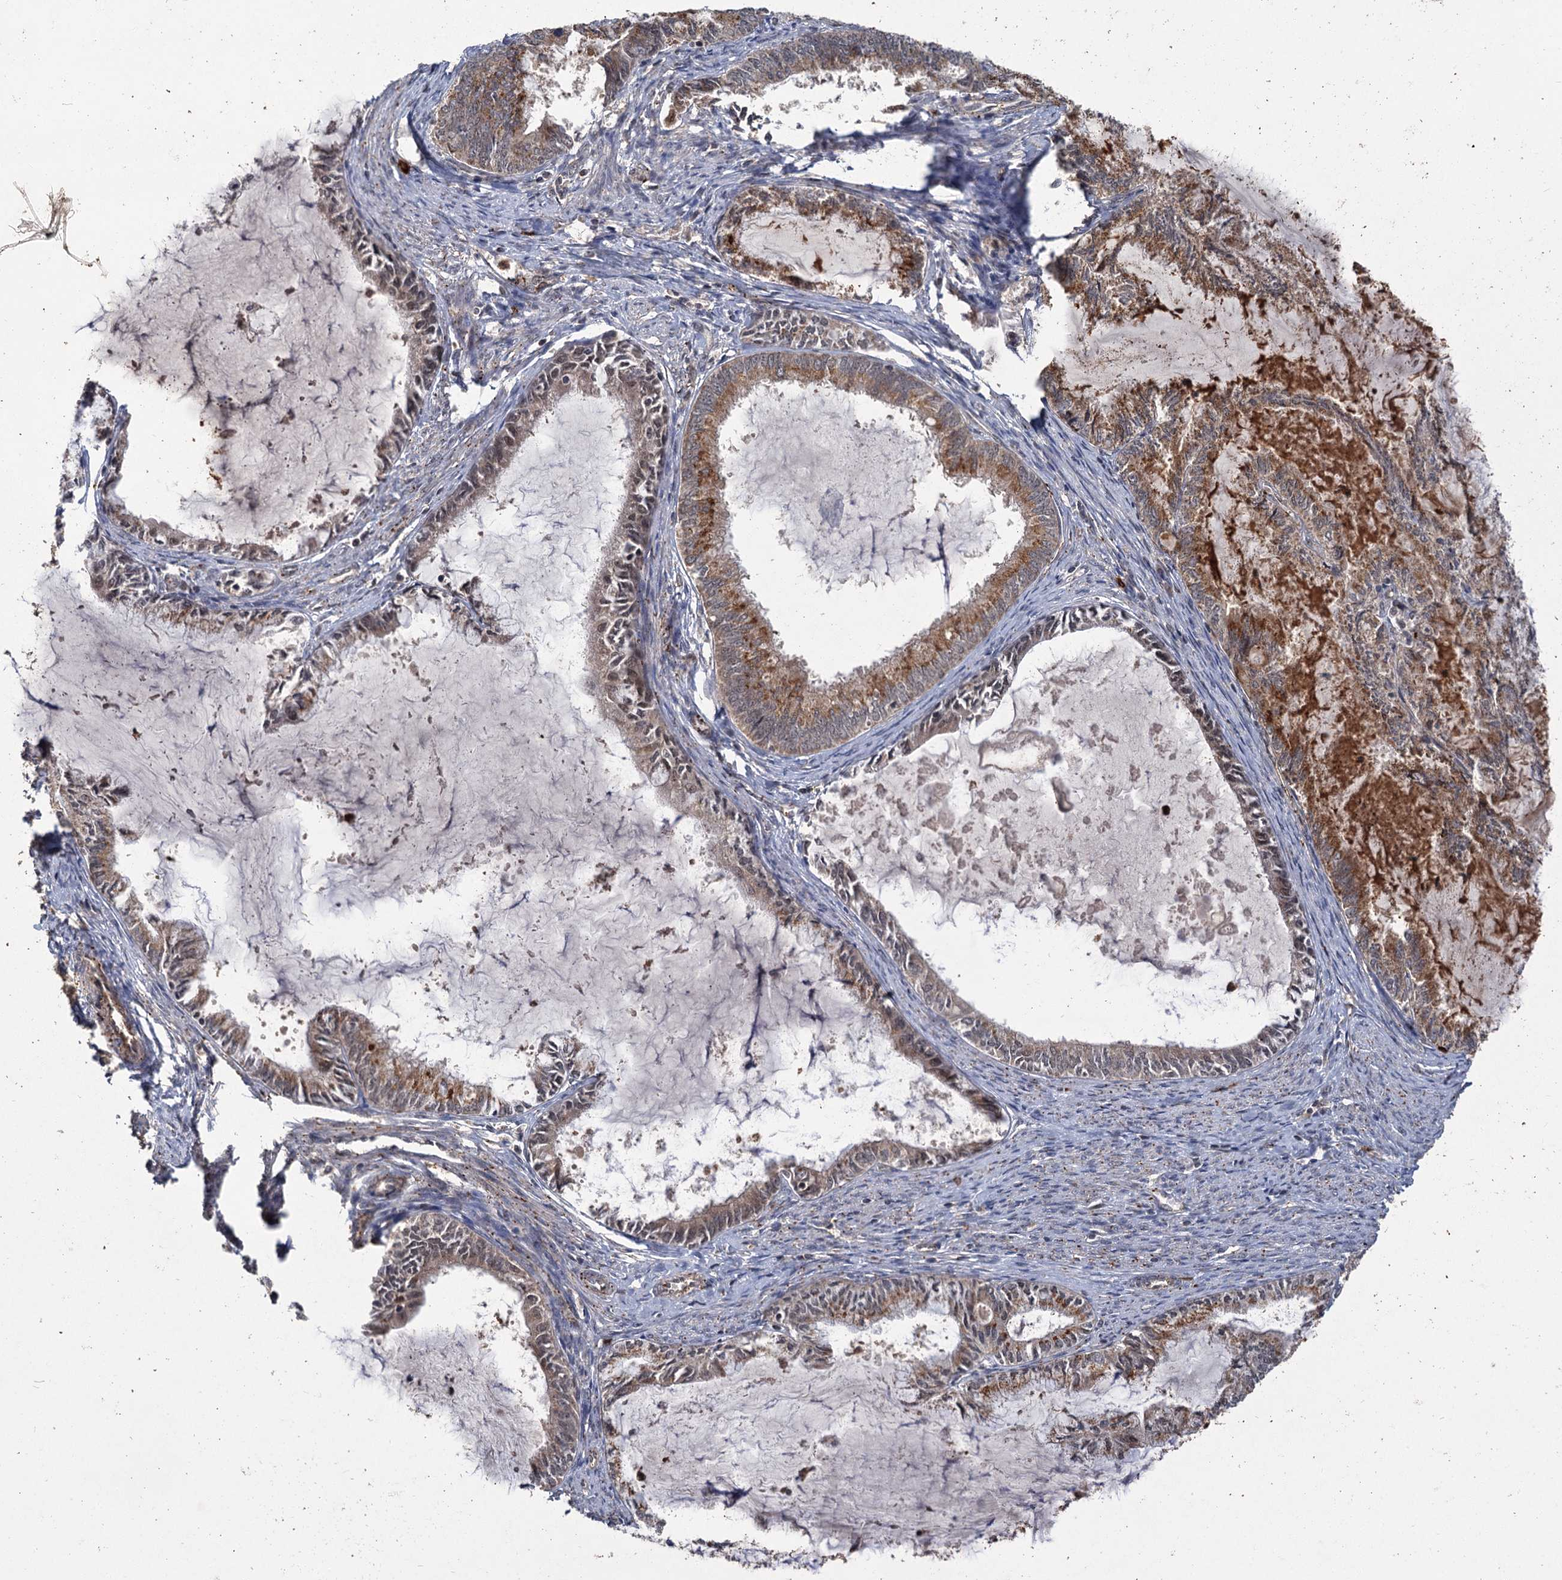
{"staining": {"intensity": "moderate", "quantity": "25%-75%", "location": "cytoplasmic/membranous,nuclear"}, "tissue": "endometrial cancer", "cell_type": "Tumor cells", "image_type": "cancer", "snomed": [{"axis": "morphology", "description": "Adenocarcinoma, NOS"}, {"axis": "topography", "description": "Endometrium"}], "caption": "A brown stain highlights moderate cytoplasmic/membranous and nuclear positivity of a protein in adenocarcinoma (endometrial) tumor cells. (brown staining indicates protein expression, while blue staining denotes nuclei).", "gene": "KANSL2", "patient": {"sex": "female", "age": 86}}